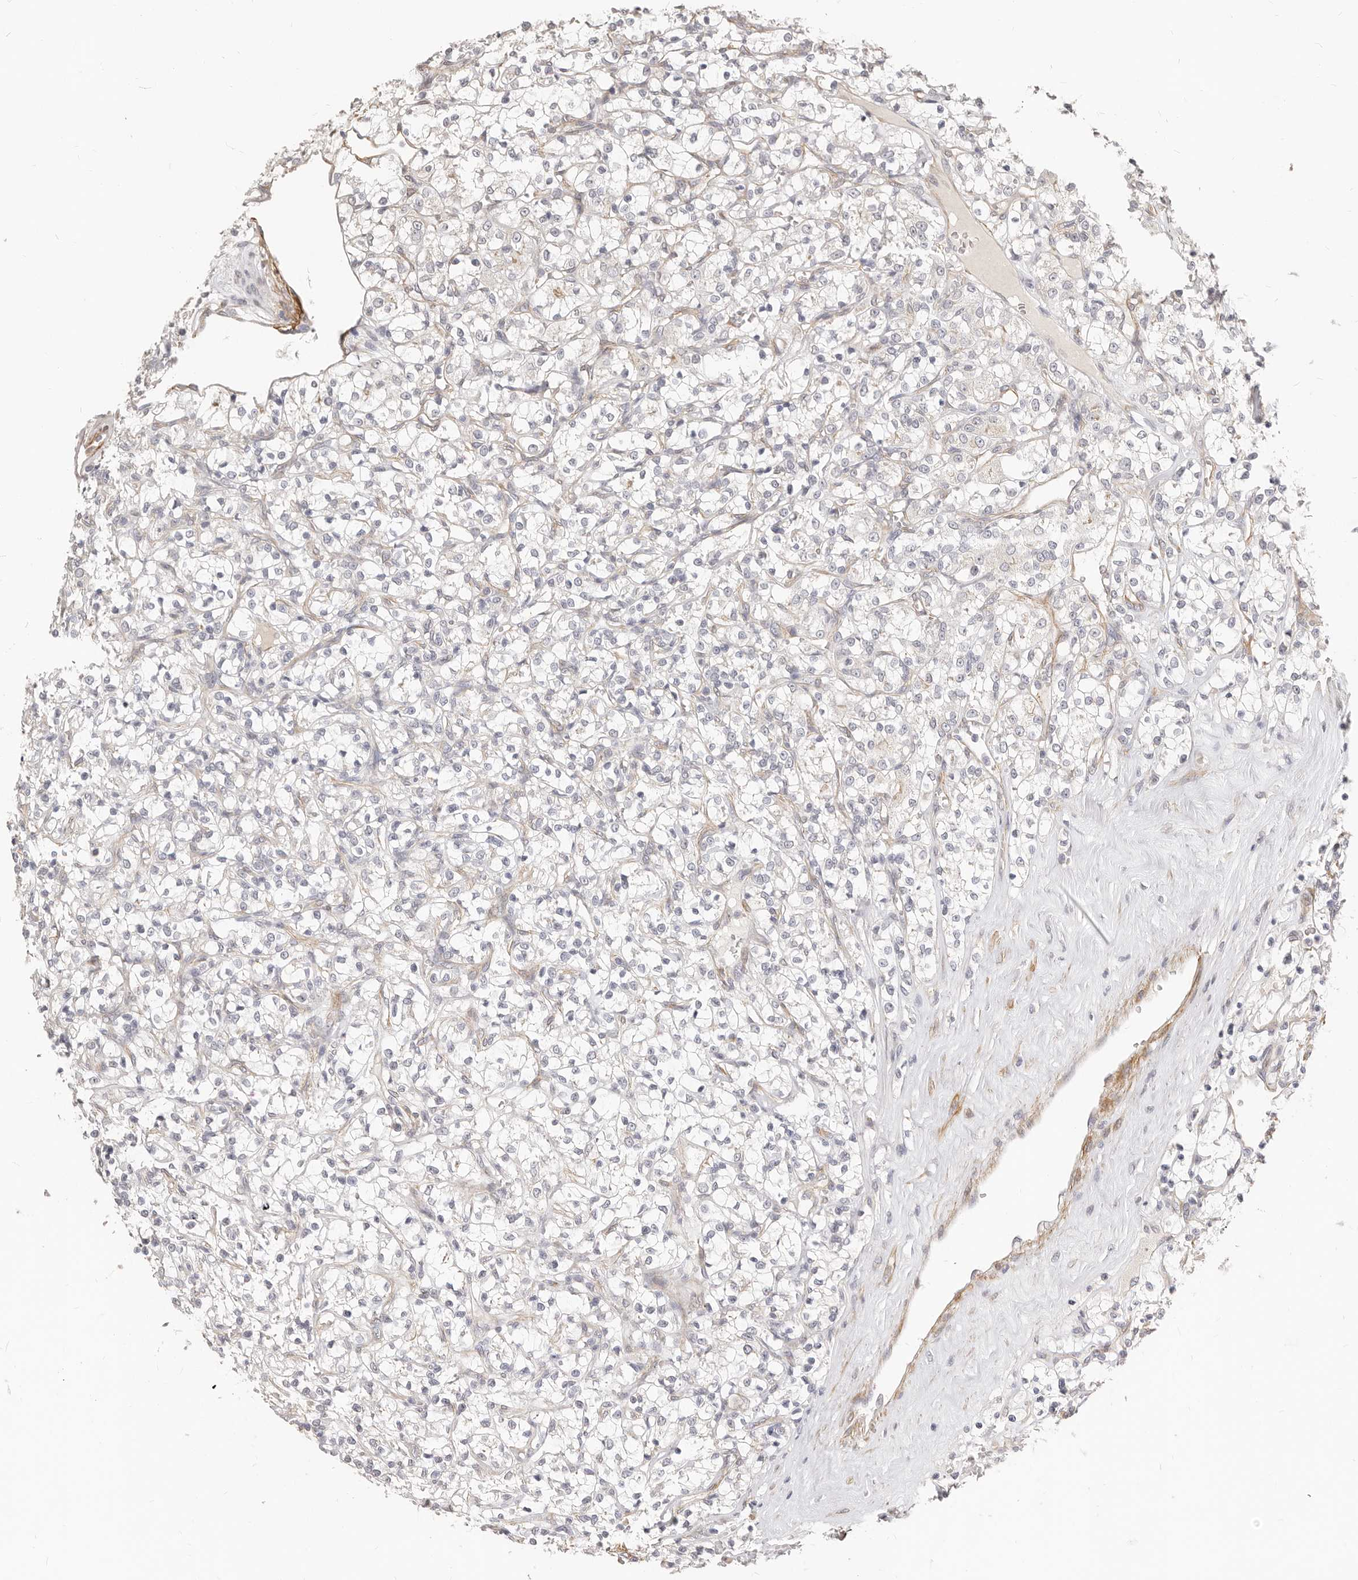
{"staining": {"intensity": "negative", "quantity": "none", "location": "none"}, "tissue": "renal cancer", "cell_type": "Tumor cells", "image_type": "cancer", "snomed": [{"axis": "morphology", "description": "Adenocarcinoma, NOS"}, {"axis": "topography", "description": "Kidney"}], "caption": "Renal cancer (adenocarcinoma) stained for a protein using immunohistochemistry displays no expression tumor cells.", "gene": "RABAC1", "patient": {"sex": "female", "age": 69}}